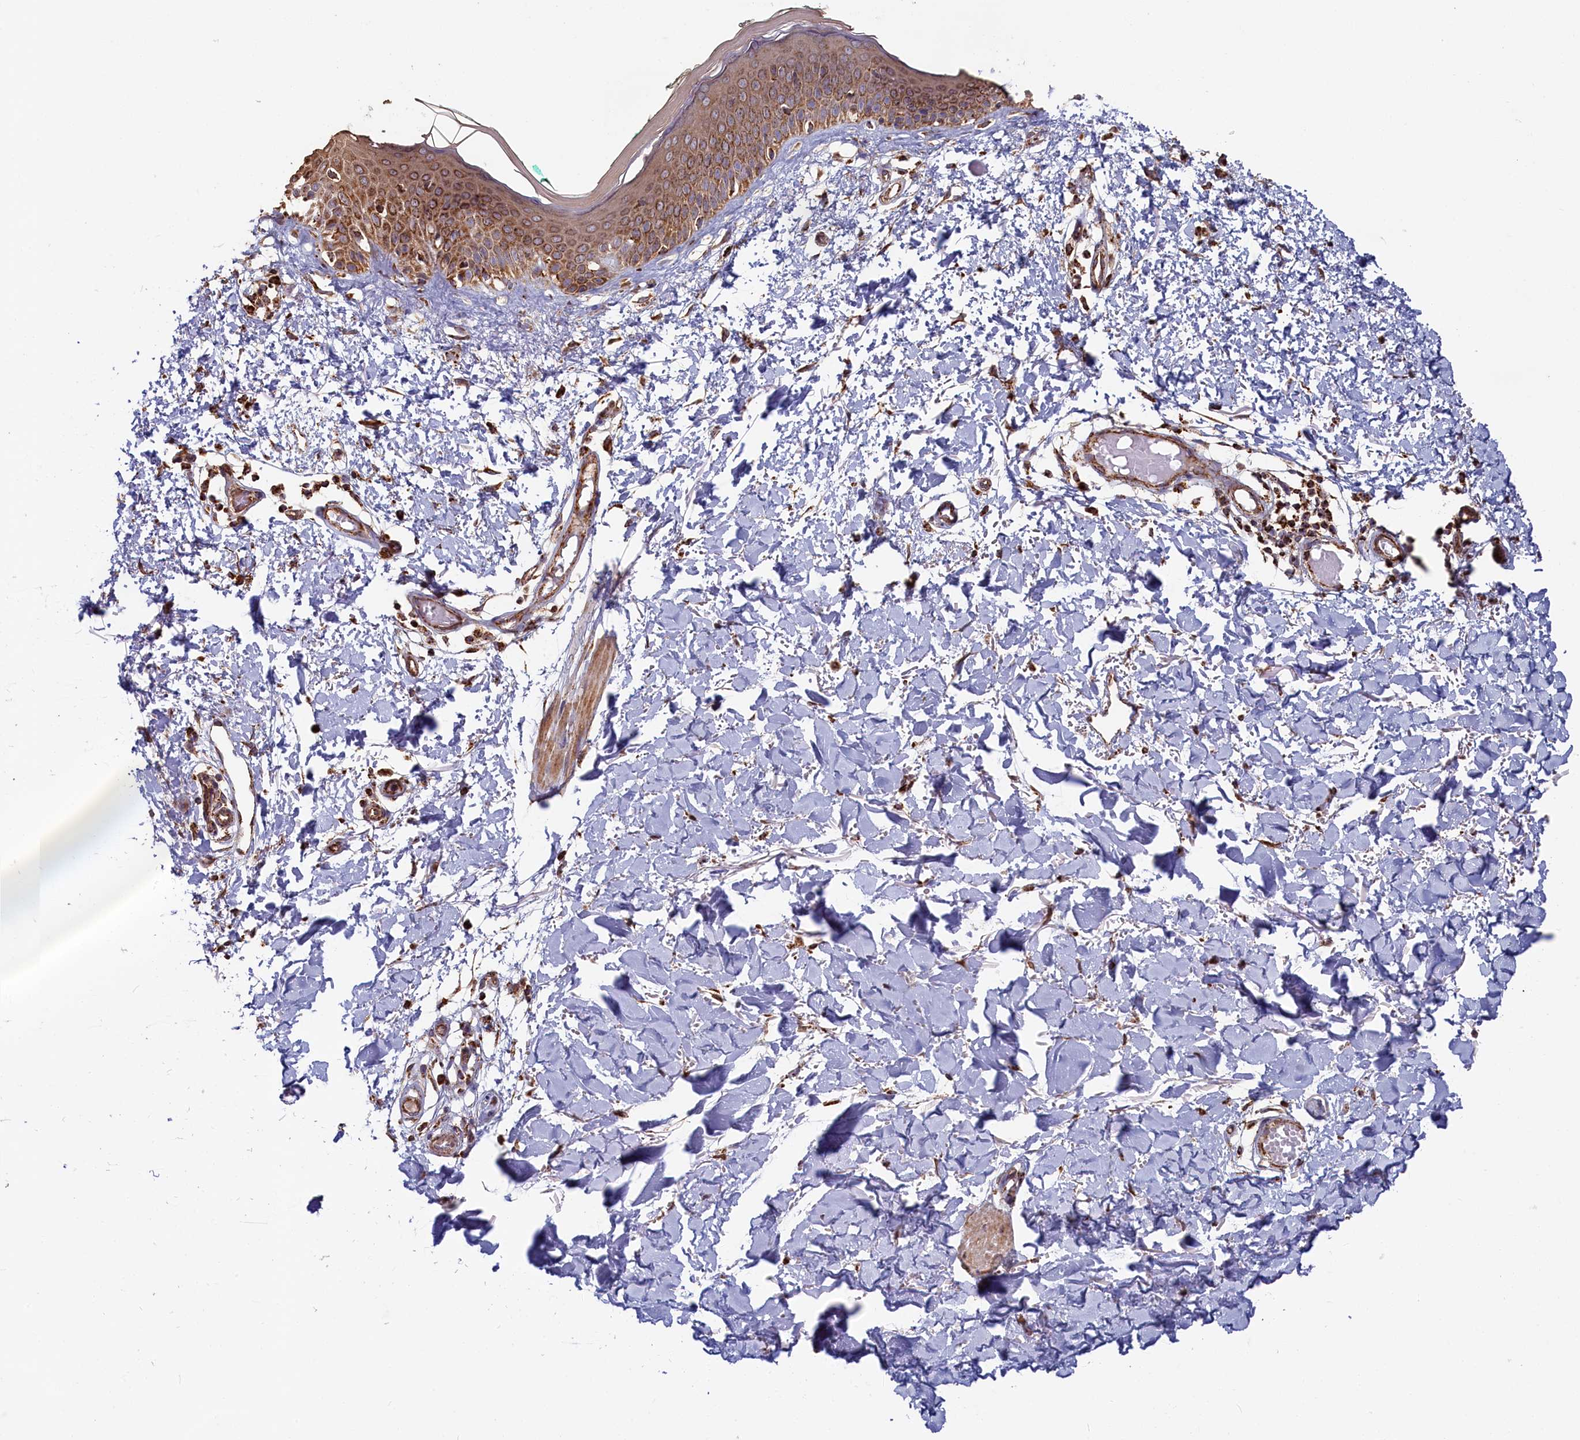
{"staining": {"intensity": "moderate", "quantity": ">75%", "location": "cytoplasmic/membranous"}, "tissue": "skin", "cell_type": "Fibroblasts", "image_type": "normal", "snomed": [{"axis": "morphology", "description": "Normal tissue, NOS"}, {"axis": "topography", "description": "Skin"}], "caption": "Immunohistochemical staining of normal human skin shows >75% levels of moderate cytoplasmic/membranous protein positivity in about >75% of fibroblasts.", "gene": "MACROD1", "patient": {"sex": "male", "age": 62}}